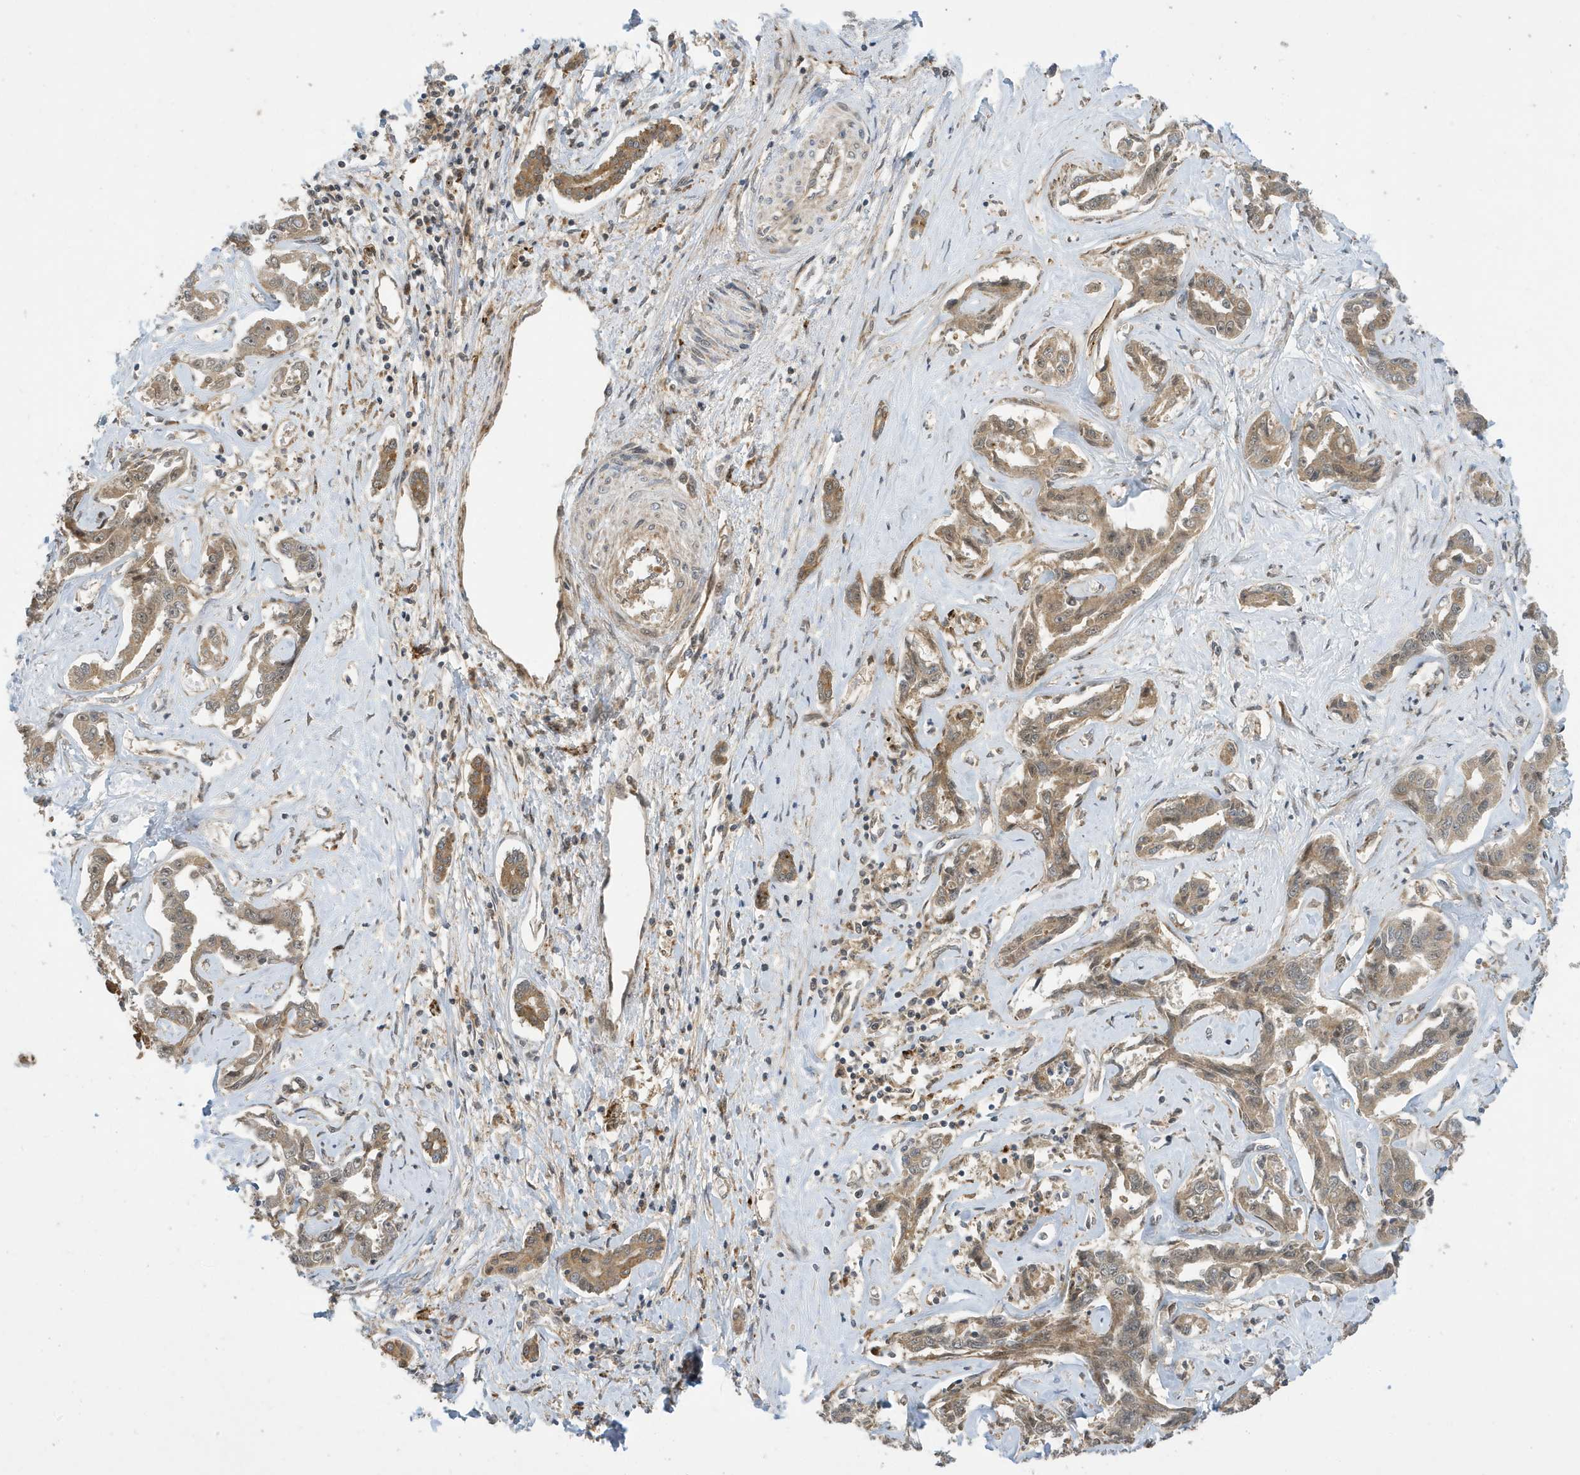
{"staining": {"intensity": "weak", "quantity": ">75%", "location": "cytoplasmic/membranous"}, "tissue": "liver cancer", "cell_type": "Tumor cells", "image_type": "cancer", "snomed": [{"axis": "morphology", "description": "Cholangiocarcinoma"}, {"axis": "topography", "description": "Liver"}], "caption": "Immunohistochemistry of liver cancer reveals low levels of weak cytoplasmic/membranous staining in about >75% of tumor cells.", "gene": "NCOA7", "patient": {"sex": "male", "age": 59}}